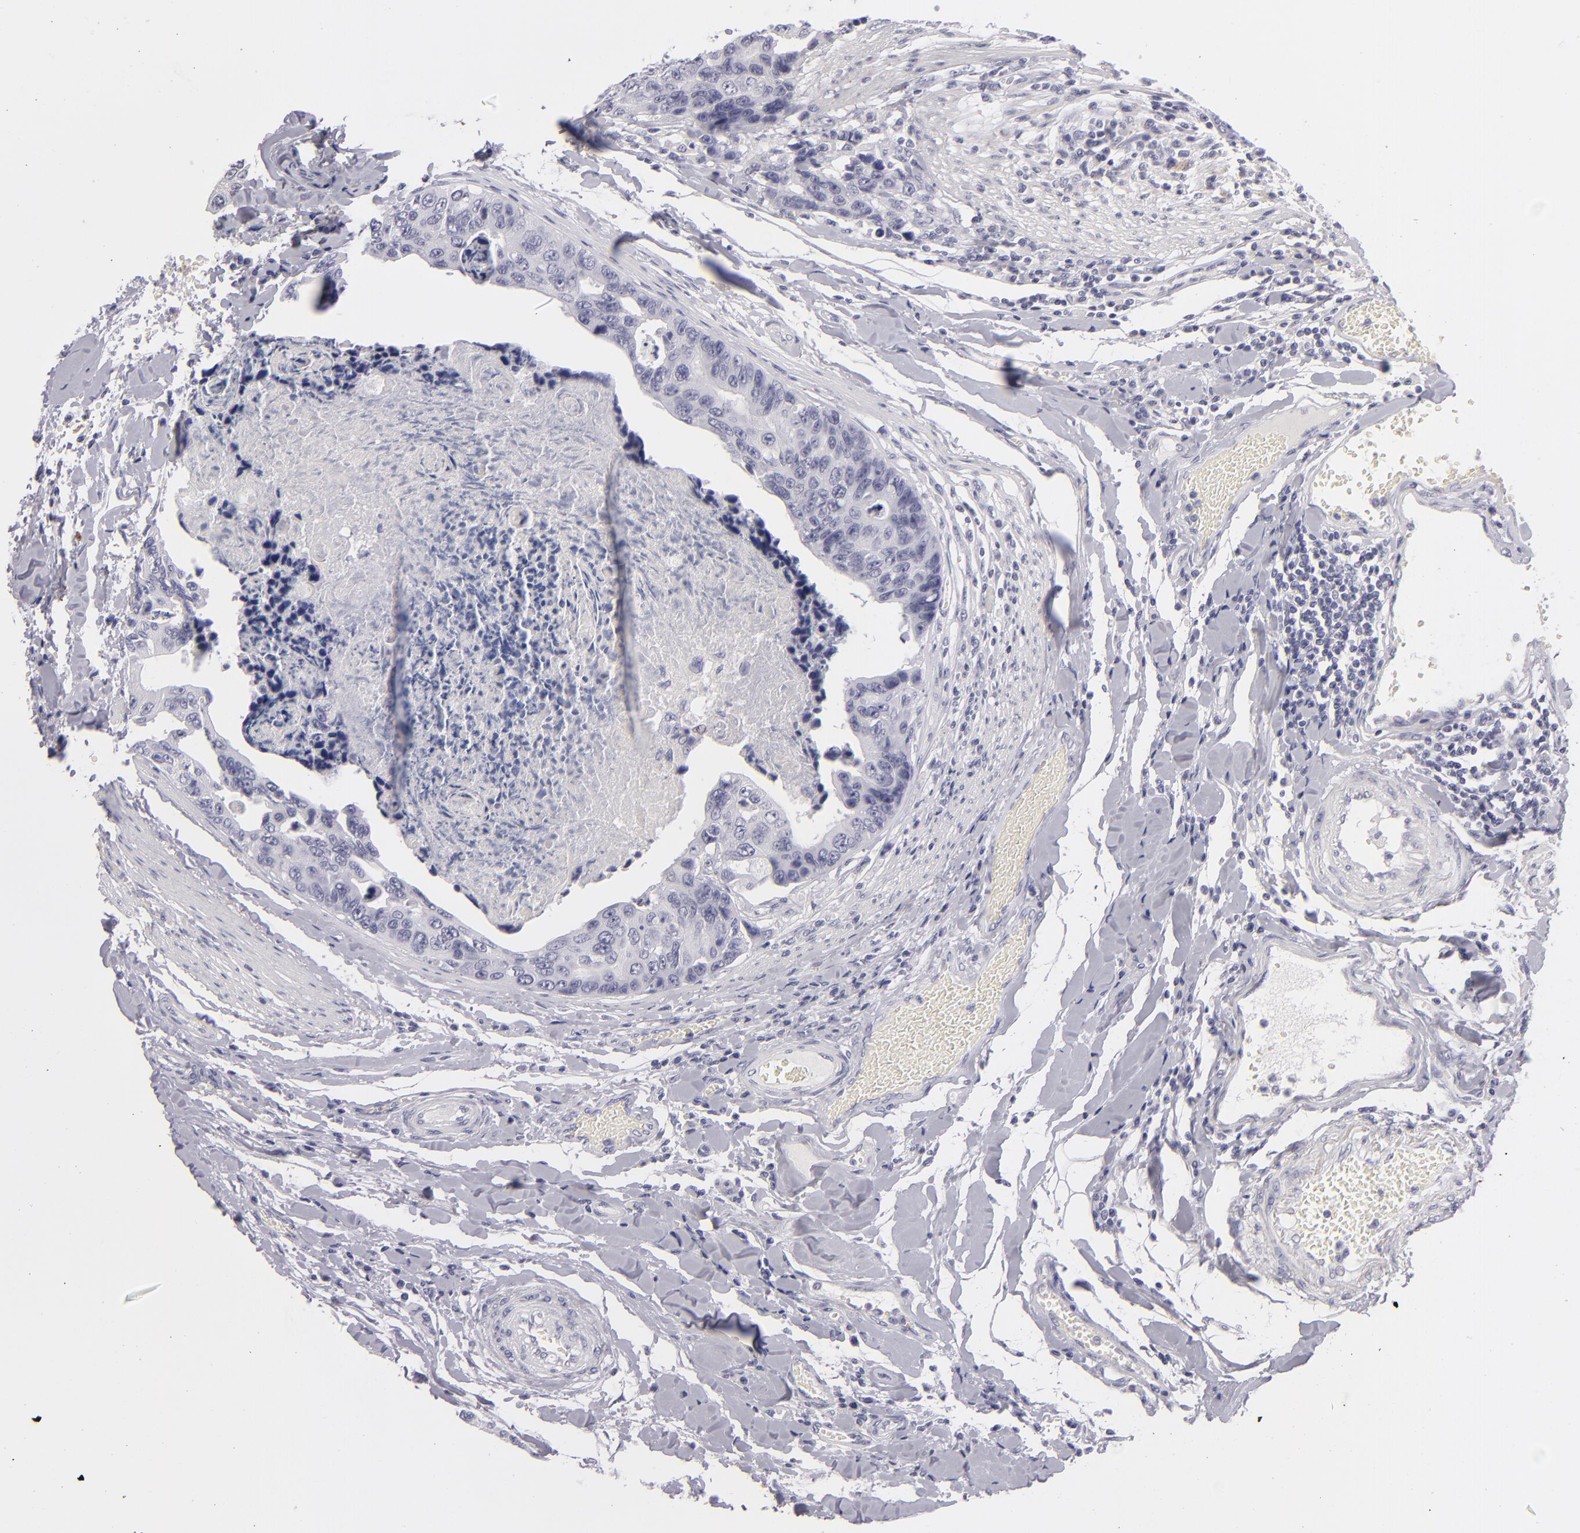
{"staining": {"intensity": "negative", "quantity": "none", "location": "none"}, "tissue": "colorectal cancer", "cell_type": "Tumor cells", "image_type": "cancer", "snomed": [{"axis": "morphology", "description": "Adenocarcinoma, NOS"}, {"axis": "topography", "description": "Colon"}], "caption": "There is no significant positivity in tumor cells of colorectal adenocarcinoma.", "gene": "TNNC1", "patient": {"sex": "female", "age": 86}}